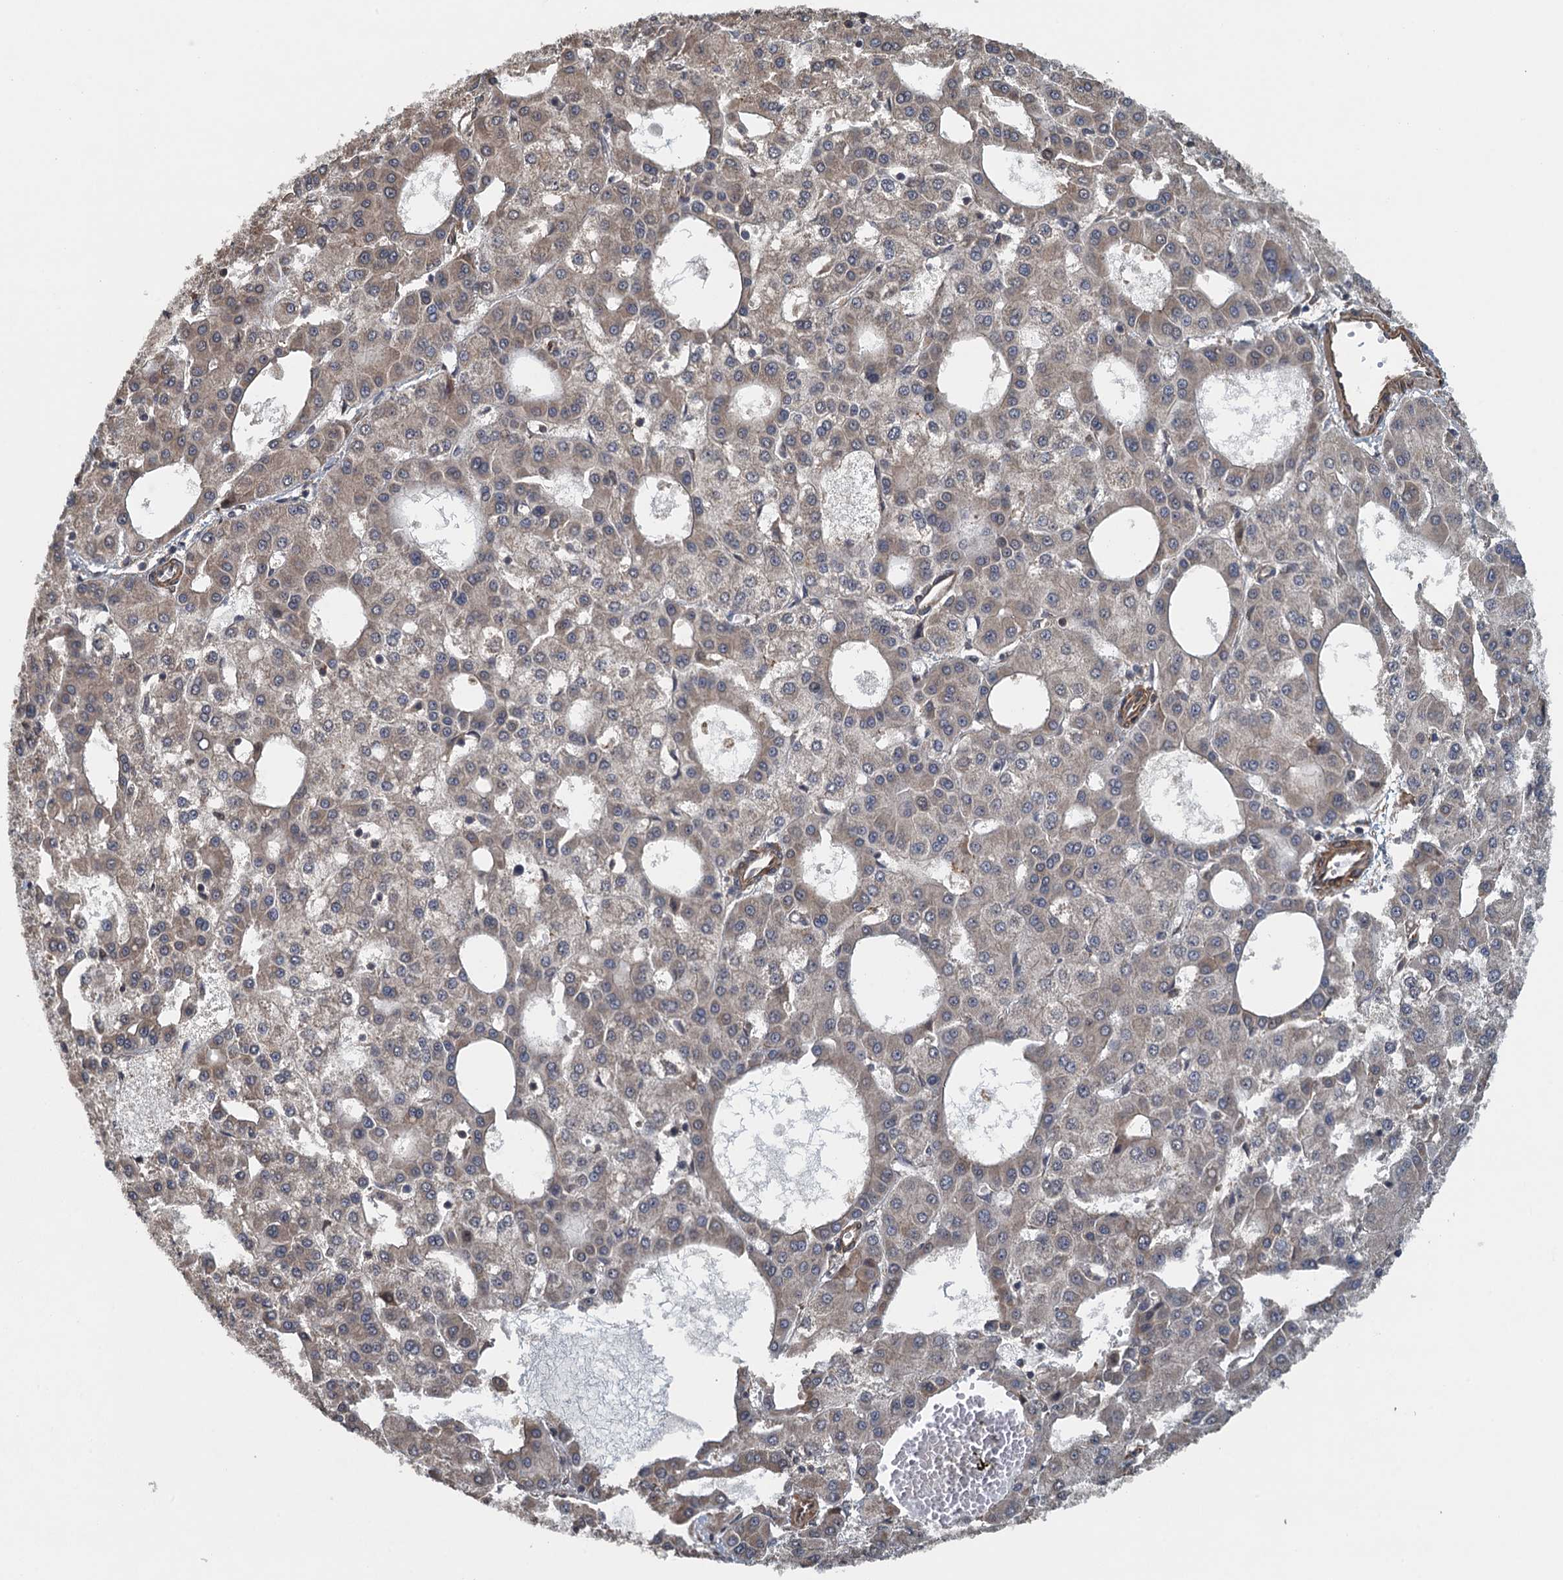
{"staining": {"intensity": "weak", "quantity": "25%-75%", "location": "cytoplasmic/membranous"}, "tissue": "liver cancer", "cell_type": "Tumor cells", "image_type": "cancer", "snomed": [{"axis": "morphology", "description": "Carcinoma, Hepatocellular, NOS"}, {"axis": "topography", "description": "Liver"}], "caption": "Immunohistochemistry image of liver cancer (hepatocellular carcinoma) stained for a protein (brown), which reveals low levels of weak cytoplasmic/membranous positivity in approximately 25%-75% of tumor cells.", "gene": "MEAK7", "patient": {"sex": "male", "age": 47}}